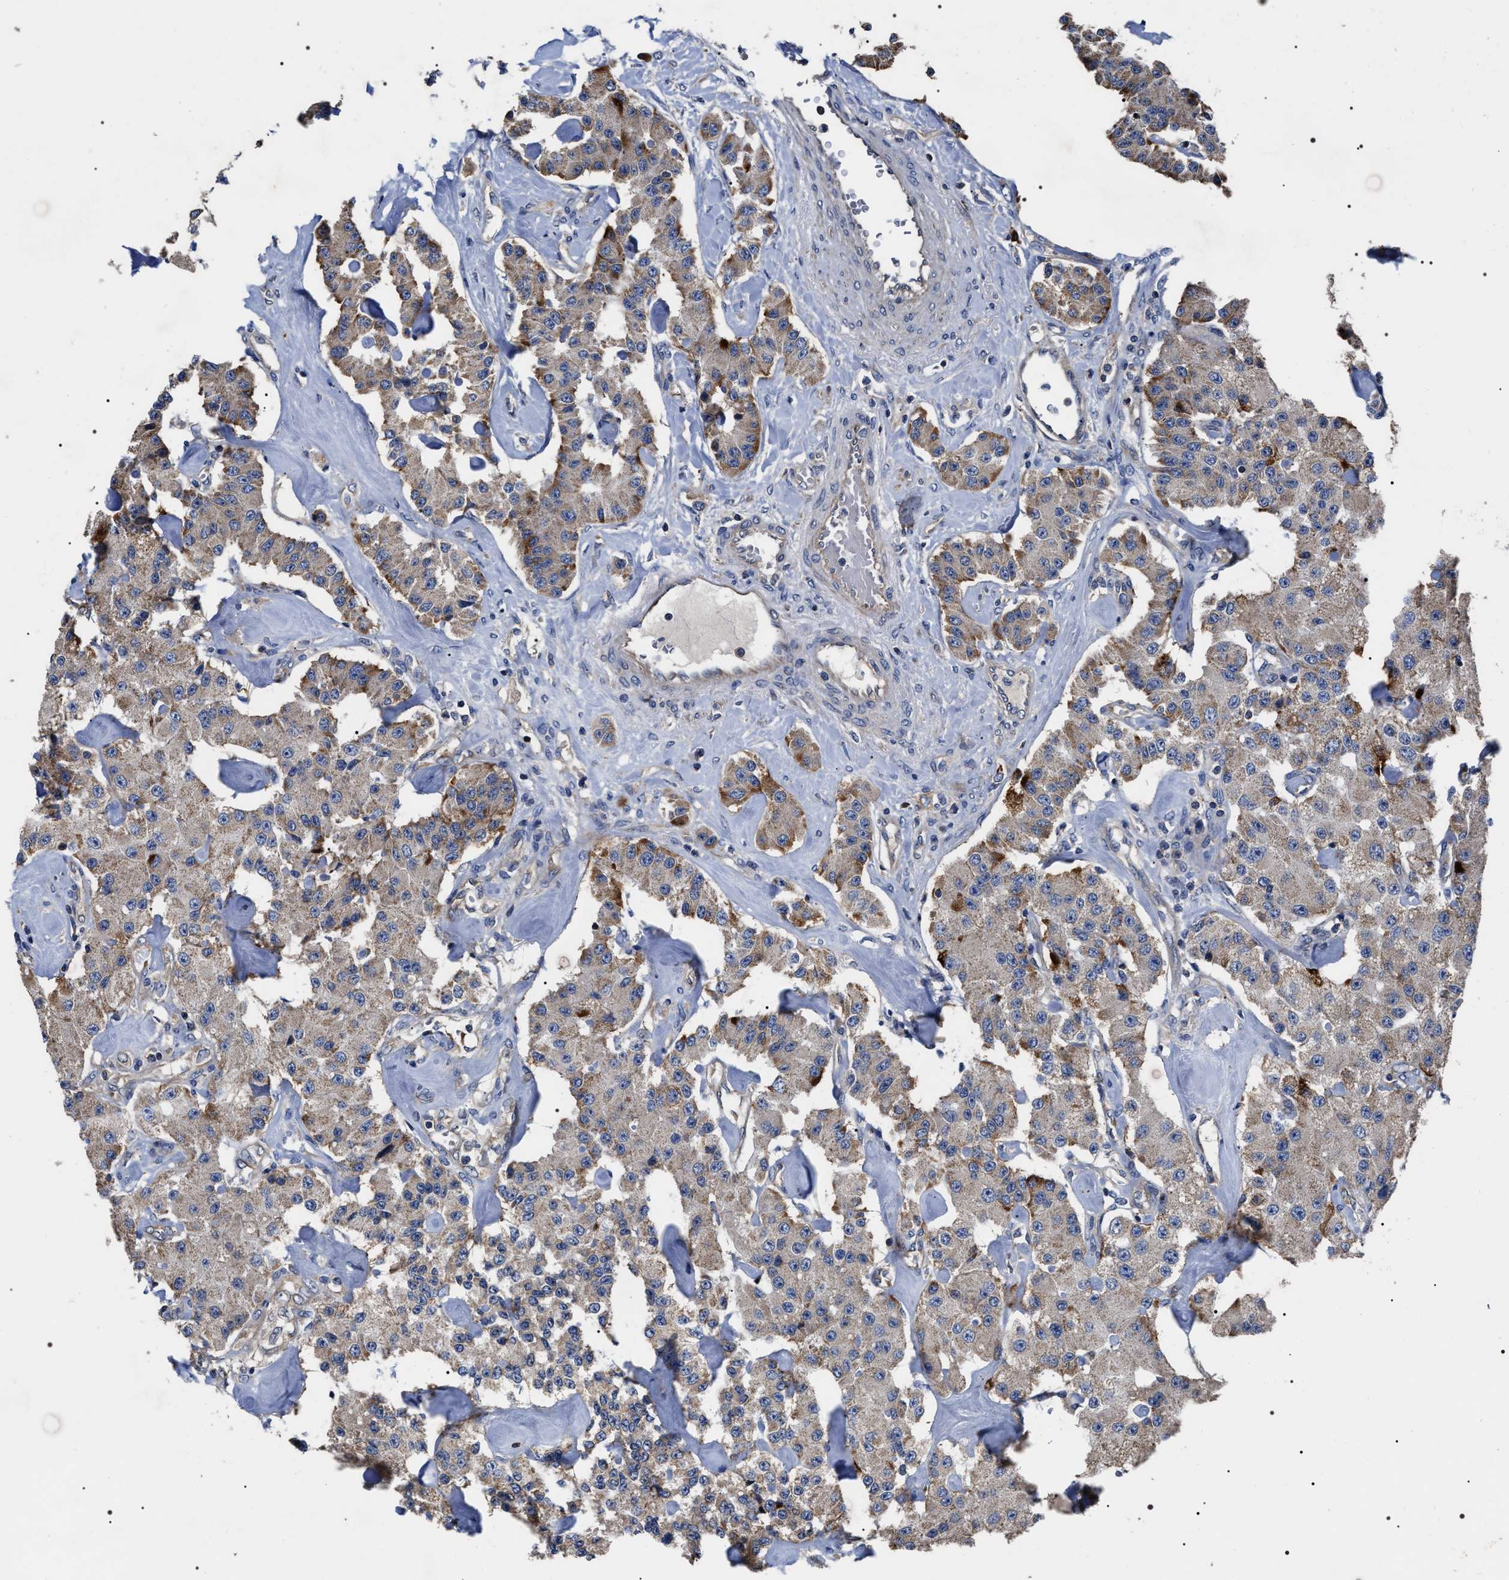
{"staining": {"intensity": "moderate", "quantity": "<25%", "location": "cytoplasmic/membranous"}, "tissue": "carcinoid", "cell_type": "Tumor cells", "image_type": "cancer", "snomed": [{"axis": "morphology", "description": "Carcinoid, malignant, NOS"}, {"axis": "topography", "description": "Pancreas"}], "caption": "This is an image of IHC staining of carcinoid, which shows moderate positivity in the cytoplasmic/membranous of tumor cells.", "gene": "MIS18A", "patient": {"sex": "male", "age": 41}}